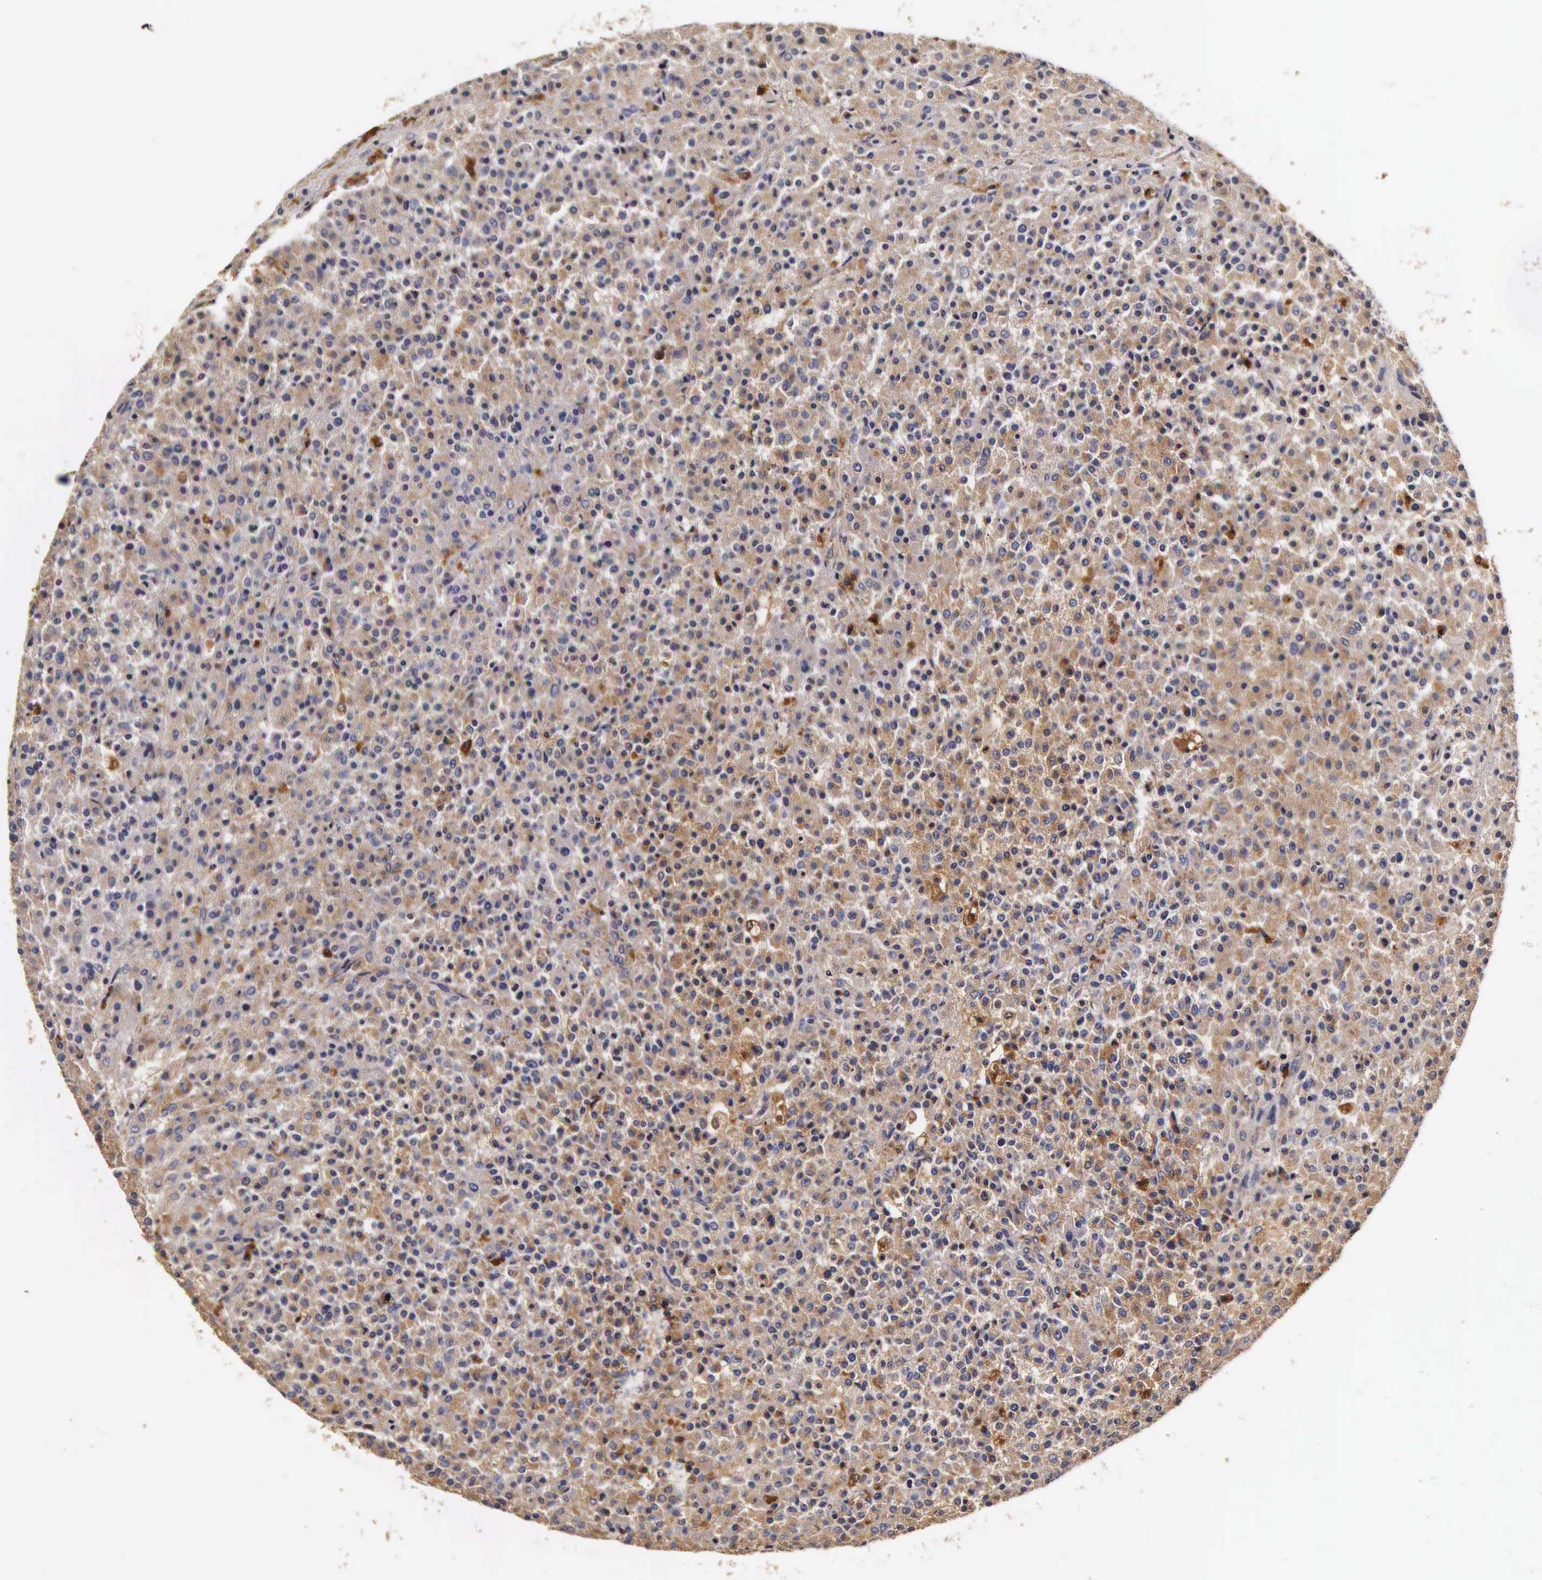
{"staining": {"intensity": "moderate", "quantity": "25%-75%", "location": "cytoplasmic/membranous"}, "tissue": "testis cancer", "cell_type": "Tumor cells", "image_type": "cancer", "snomed": [{"axis": "morphology", "description": "Seminoma, NOS"}, {"axis": "topography", "description": "Testis"}], "caption": "This photomicrograph exhibits IHC staining of human seminoma (testis), with medium moderate cytoplasmic/membranous staining in about 25%-75% of tumor cells.", "gene": "CTSB", "patient": {"sex": "male", "age": 59}}